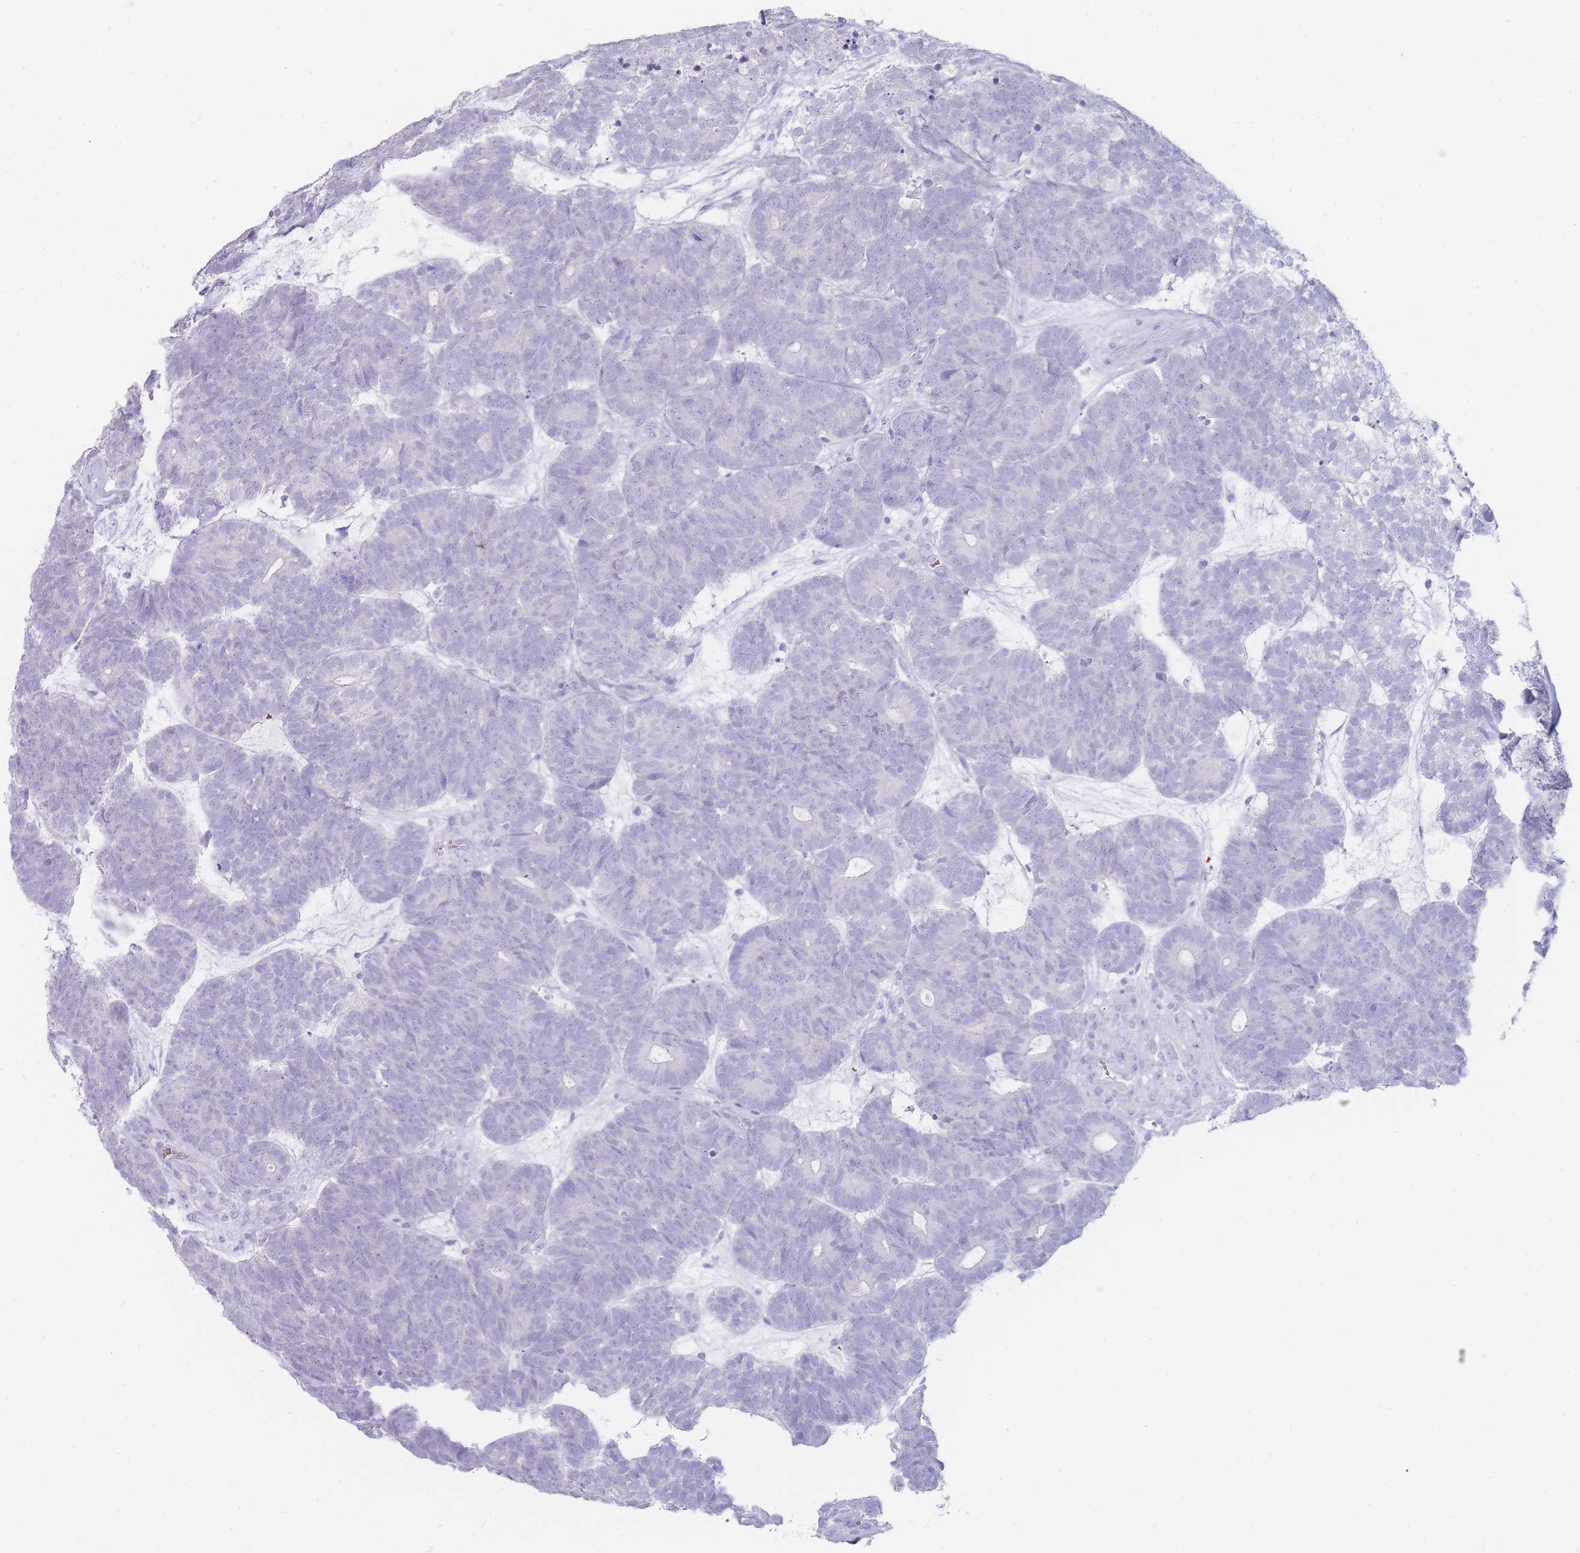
{"staining": {"intensity": "negative", "quantity": "none", "location": "none"}, "tissue": "head and neck cancer", "cell_type": "Tumor cells", "image_type": "cancer", "snomed": [{"axis": "morphology", "description": "Adenocarcinoma, NOS"}, {"axis": "topography", "description": "Head-Neck"}], "caption": "Tumor cells show no significant staining in head and neck adenocarcinoma. (Stains: DAB (3,3'-diaminobenzidine) immunohistochemistry with hematoxylin counter stain, Microscopy: brightfield microscopy at high magnification).", "gene": "HBG2", "patient": {"sex": "female", "age": 81}}